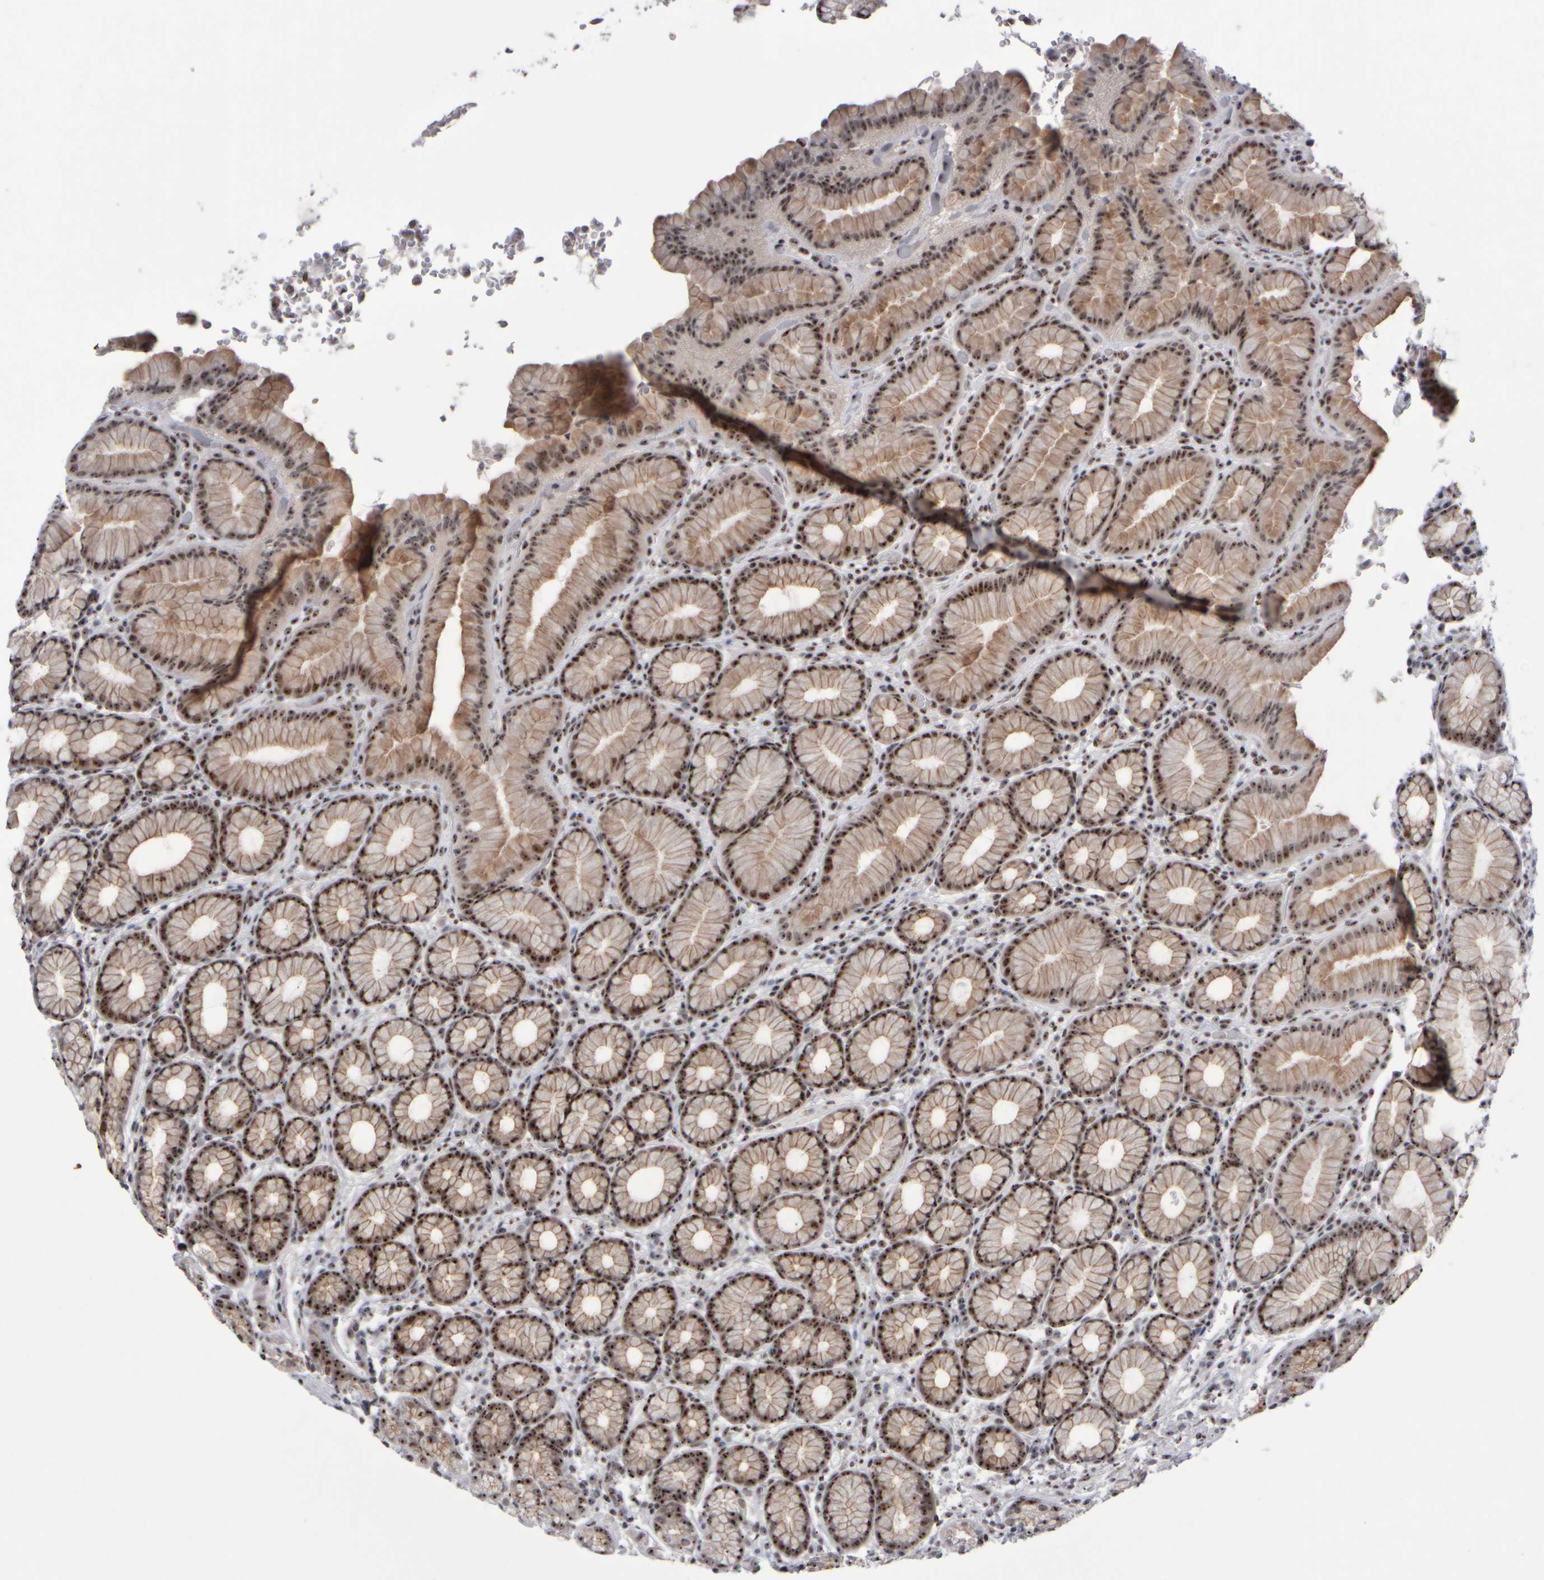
{"staining": {"intensity": "moderate", "quantity": ">75%", "location": "nuclear"}, "tissue": "stomach", "cell_type": "Glandular cells", "image_type": "normal", "snomed": [{"axis": "morphology", "description": "Normal tissue, NOS"}, {"axis": "topography", "description": "Stomach"}], "caption": "A medium amount of moderate nuclear positivity is seen in about >75% of glandular cells in unremarkable stomach. (DAB (3,3'-diaminobenzidine) IHC, brown staining for protein, blue staining for nuclei).", "gene": "SURF6", "patient": {"sex": "male", "age": 42}}